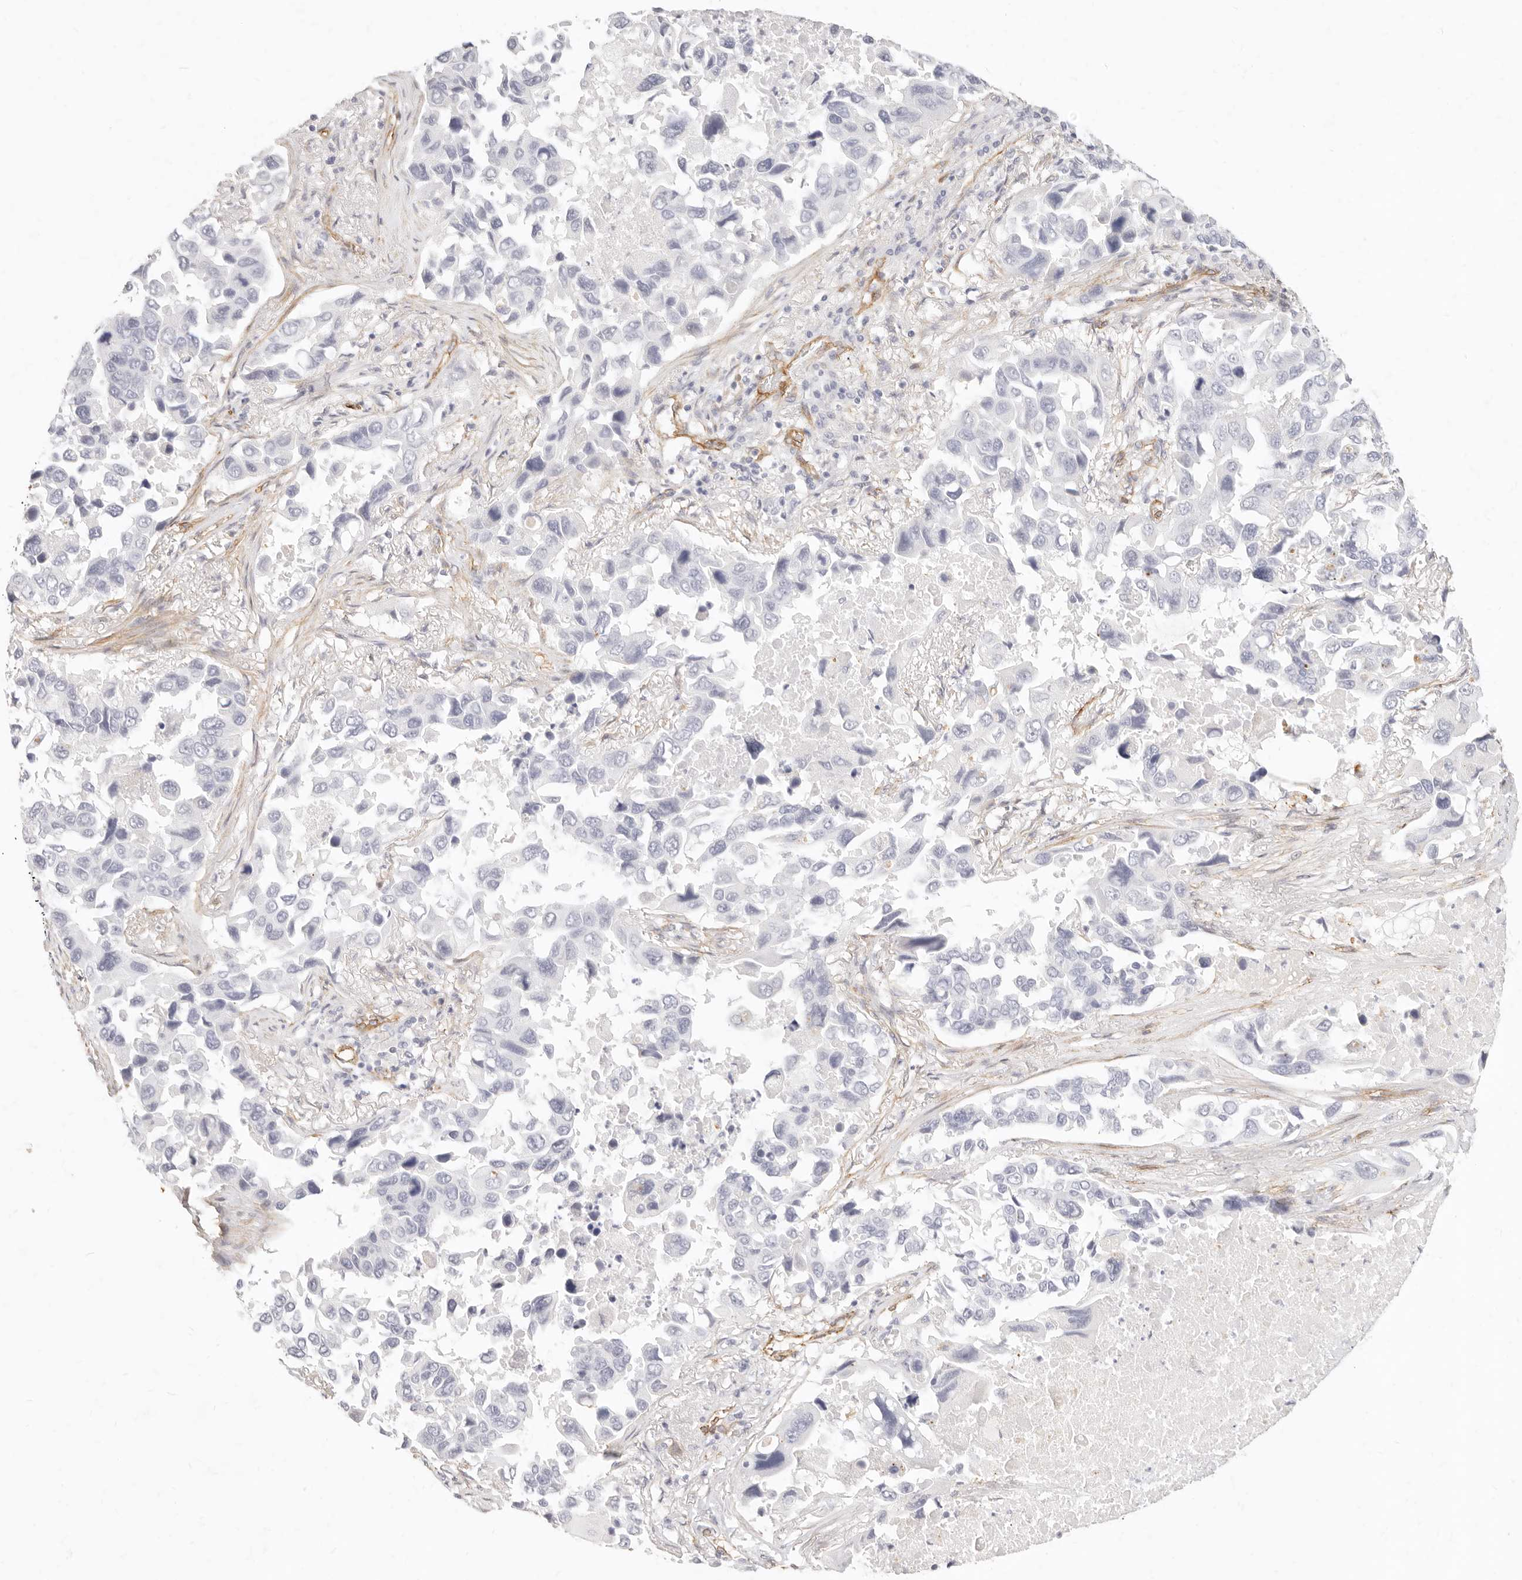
{"staining": {"intensity": "negative", "quantity": "none", "location": "none"}, "tissue": "lung cancer", "cell_type": "Tumor cells", "image_type": "cancer", "snomed": [{"axis": "morphology", "description": "Adenocarcinoma, NOS"}, {"axis": "topography", "description": "Lung"}], "caption": "IHC of lung cancer (adenocarcinoma) demonstrates no positivity in tumor cells.", "gene": "NUS1", "patient": {"sex": "male", "age": 64}}